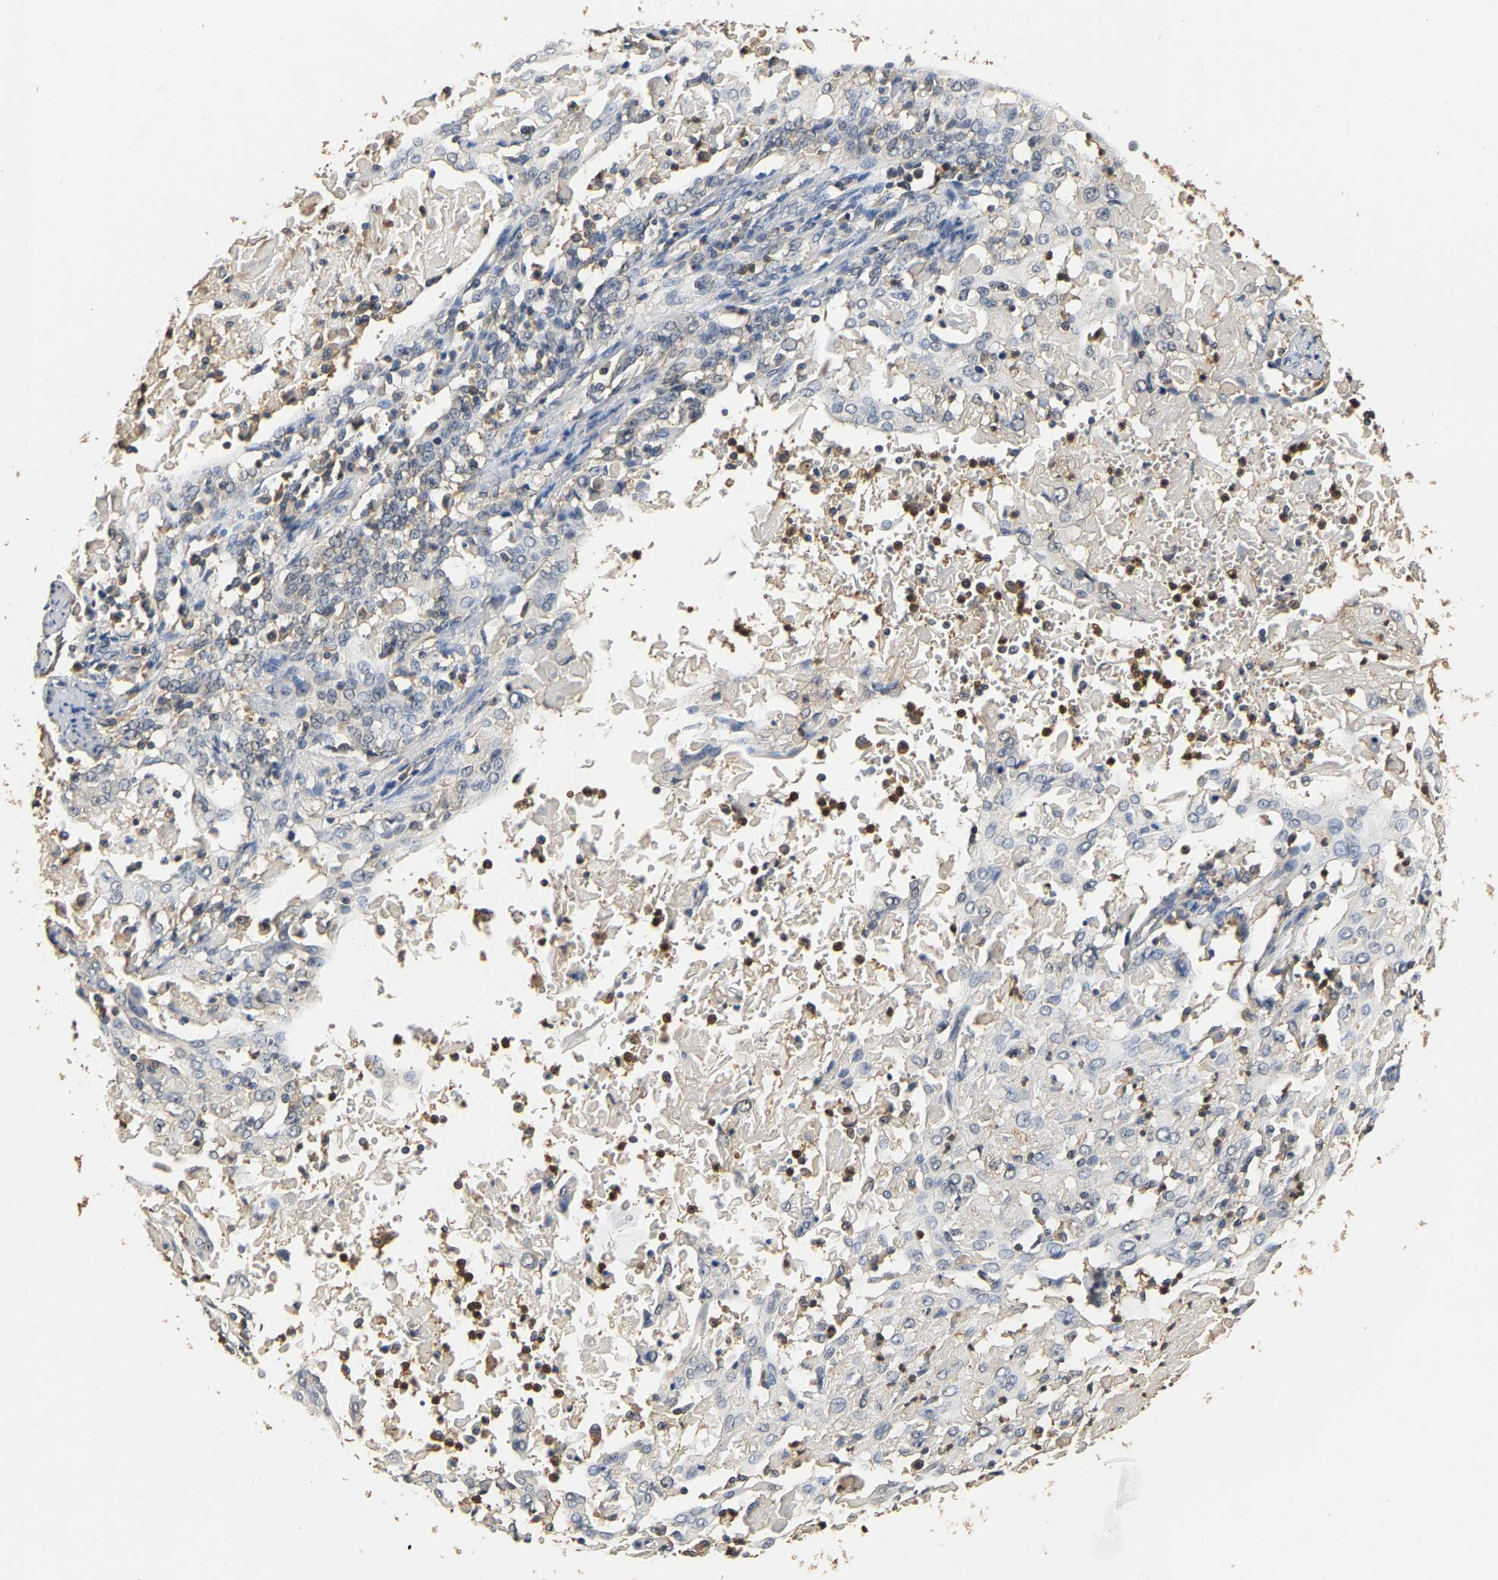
{"staining": {"intensity": "negative", "quantity": "none", "location": "none"}, "tissue": "cervical cancer", "cell_type": "Tumor cells", "image_type": "cancer", "snomed": [{"axis": "morphology", "description": "Squamous cell carcinoma, NOS"}, {"axis": "topography", "description": "Cervix"}], "caption": "This is a micrograph of immunohistochemistry (IHC) staining of cervical cancer, which shows no expression in tumor cells.", "gene": "GPI", "patient": {"sex": "female", "age": 39}}